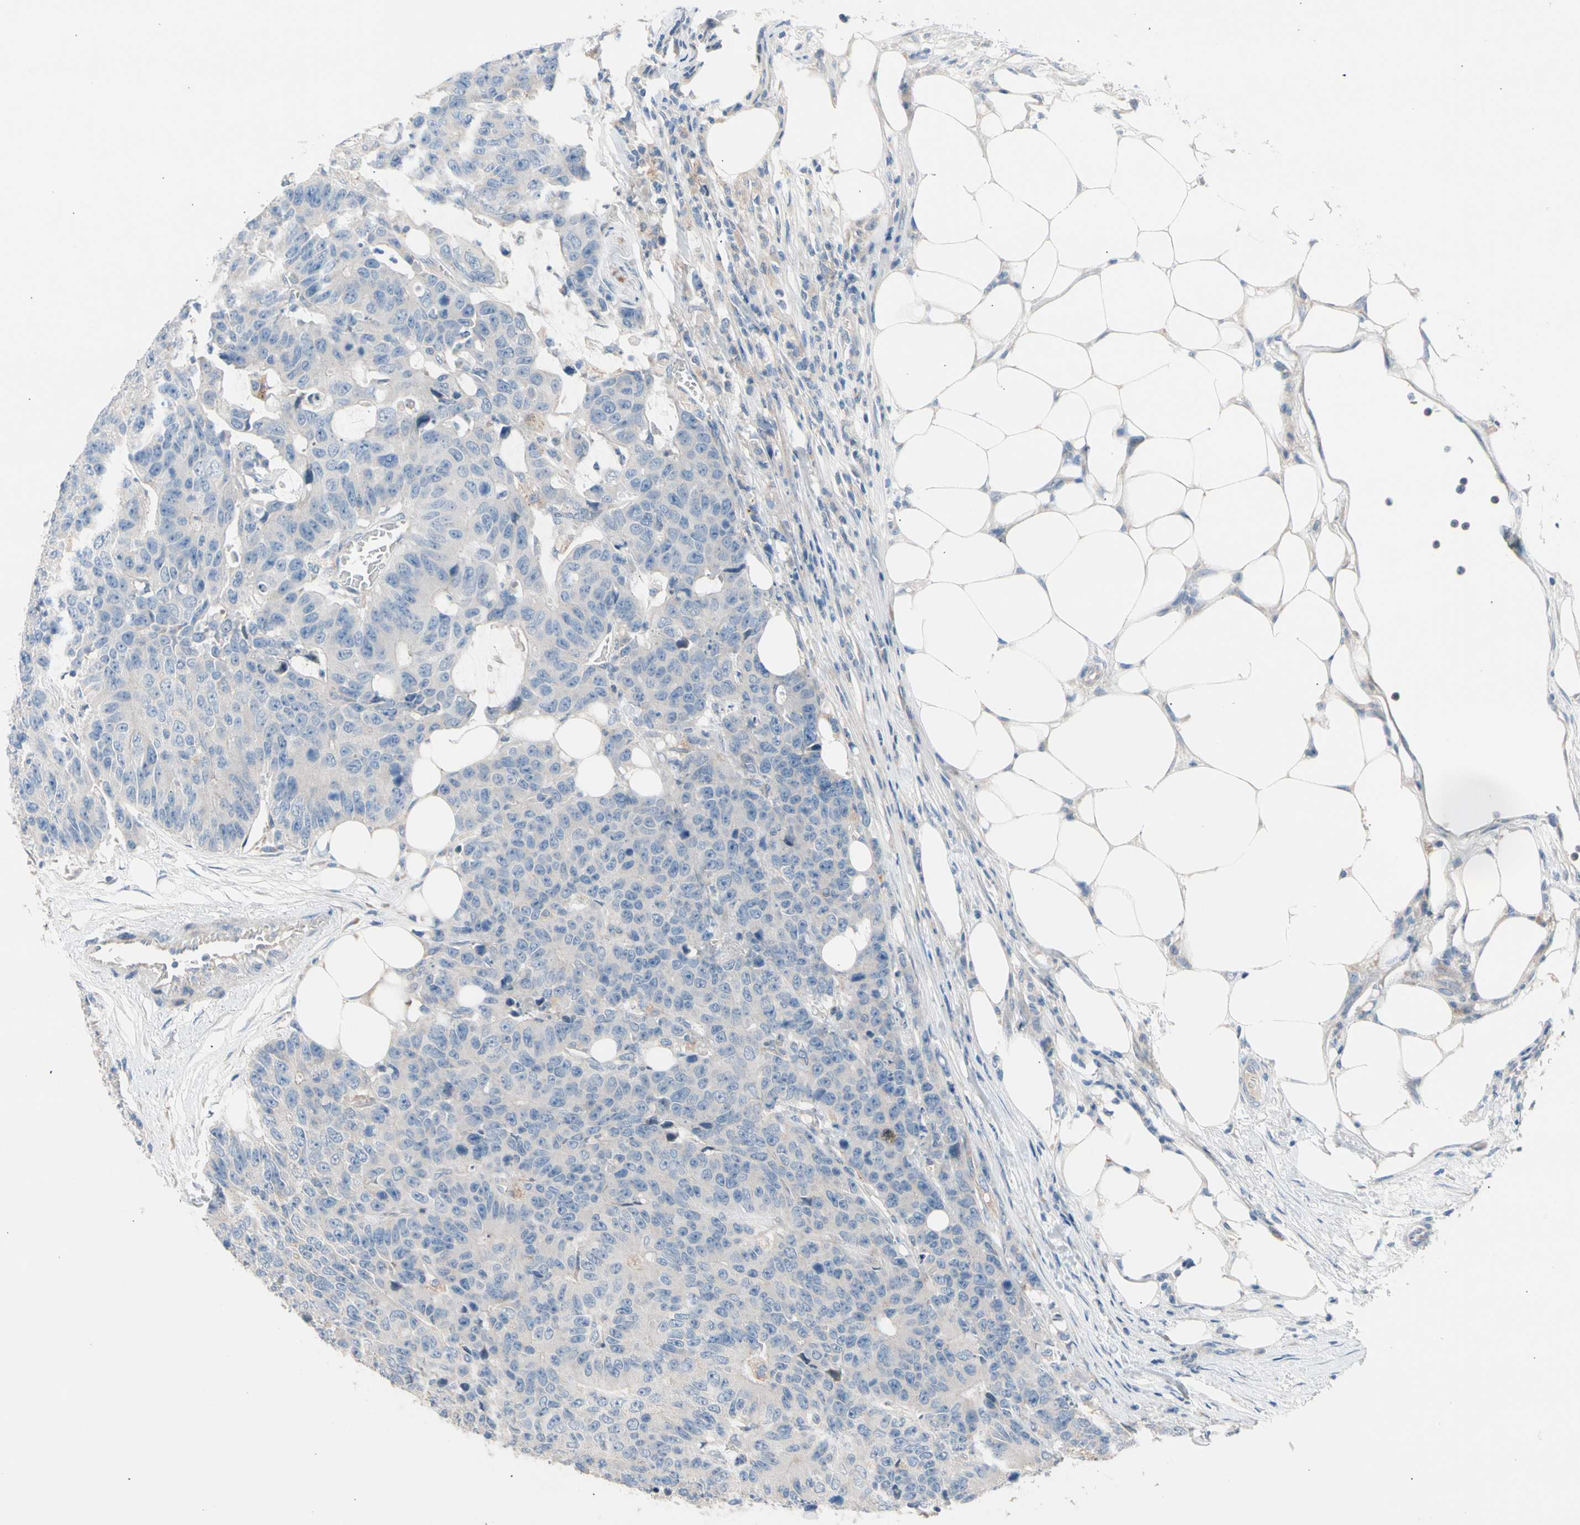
{"staining": {"intensity": "negative", "quantity": "none", "location": "none"}, "tissue": "colorectal cancer", "cell_type": "Tumor cells", "image_type": "cancer", "snomed": [{"axis": "morphology", "description": "Adenocarcinoma, NOS"}, {"axis": "topography", "description": "Colon"}], "caption": "High power microscopy histopathology image of an immunohistochemistry (IHC) photomicrograph of colorectal cancer, revealing no significant positivity in tumor cells. Nuclei are stained in blue.", "gene": "CASQ1", "patient": {"sex": "female", "age": 86}}